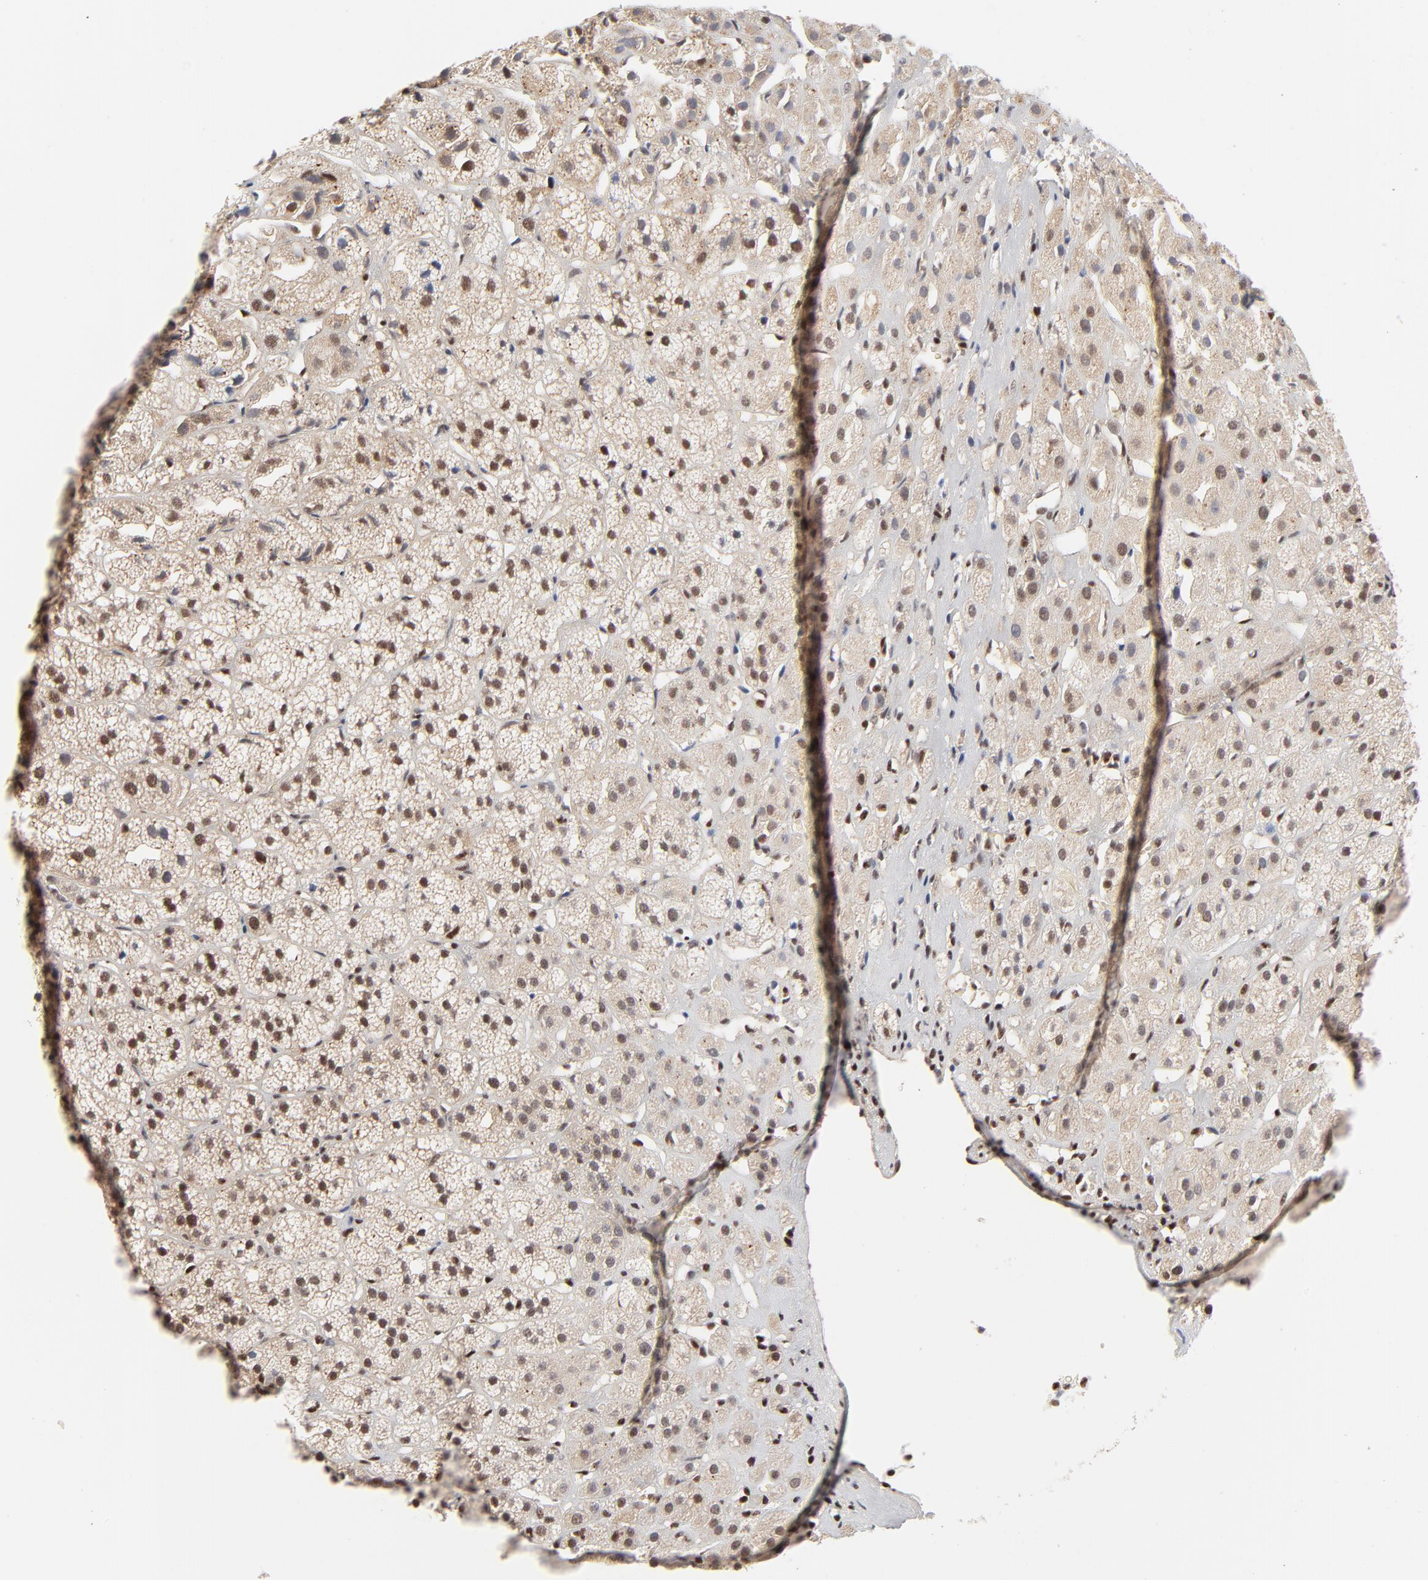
{"staining": {"intensity": "moderate", "quantity": "25%-75%", "location": "nuclear"}, "tissue": "adrenal gland", "cell_type": "Glandular cells", "image_type": "normal", "snomed": [{"axis": "morphology", "description": "Normal tissue, NOS"}, {"axis": "topography", "description": "Adrenal gland"}], "caption": "Immunohistochemistry of benign adrenal gland shows medium levels of moderate nuclear expression in approximately 25%-75% of glandular cells.", "gene": "CREB1", "patient": {"sex": "female", "age": 71}}